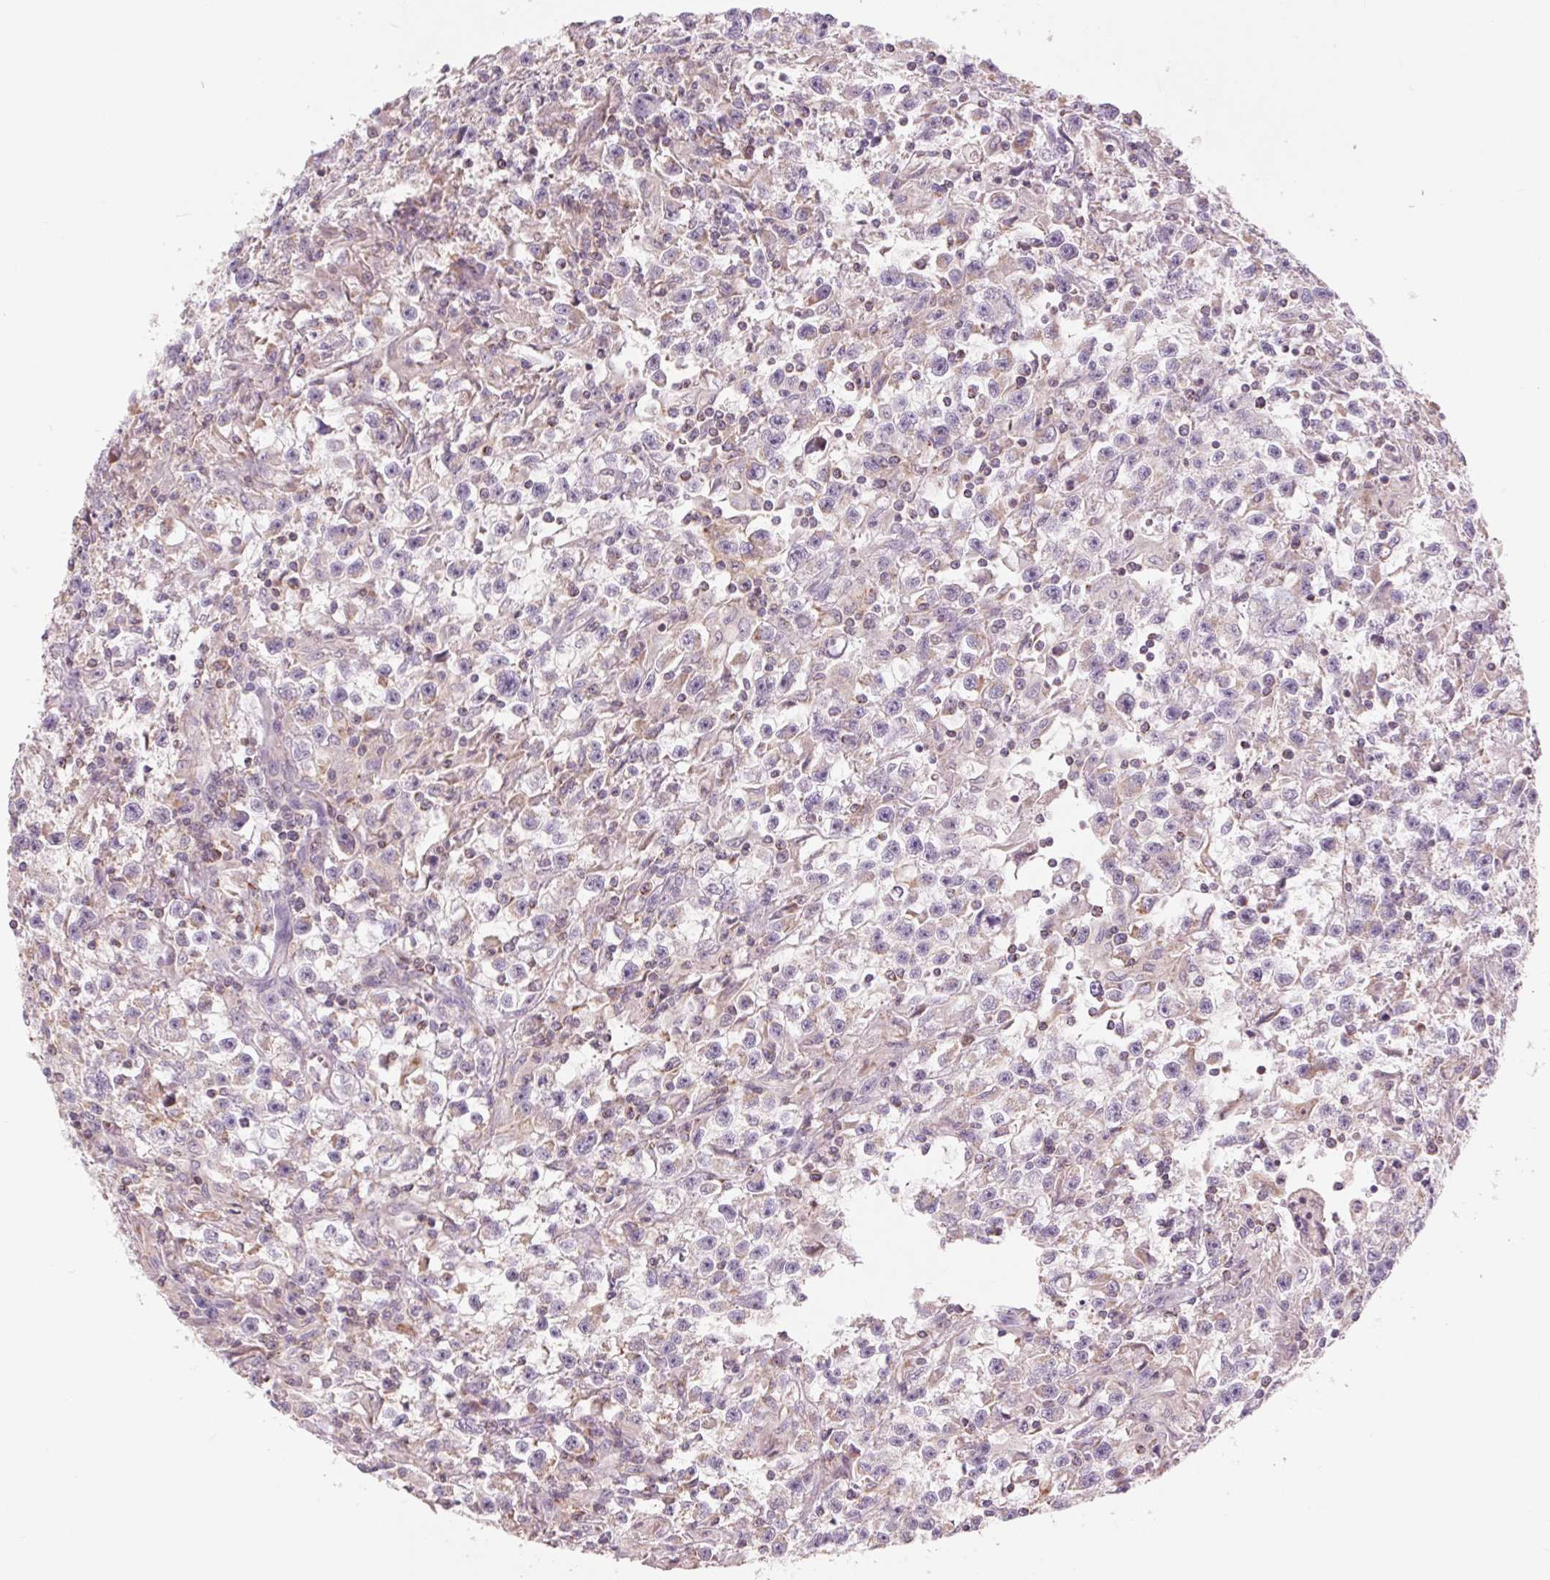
{"staining": {"intensity": "negative", "quantity": "none", "location": "none"}, "tissue": "testis cancer", "cell_type": "Tumor cells", "image_type": "cancer", "snomed": [{"axis": "morphology", "description": "Seminoma, NOS"}, {"axis": "topography", "description": "Testis"}], "caption": "IHC of testis cancer (seminoma) exhibits no positivity in tumor cells. (DAB (3,3'-diaminobenzidine) IHC, high magnification).", "gene": "COX6A1", "patient": {"sex": "male", "age": 31}}